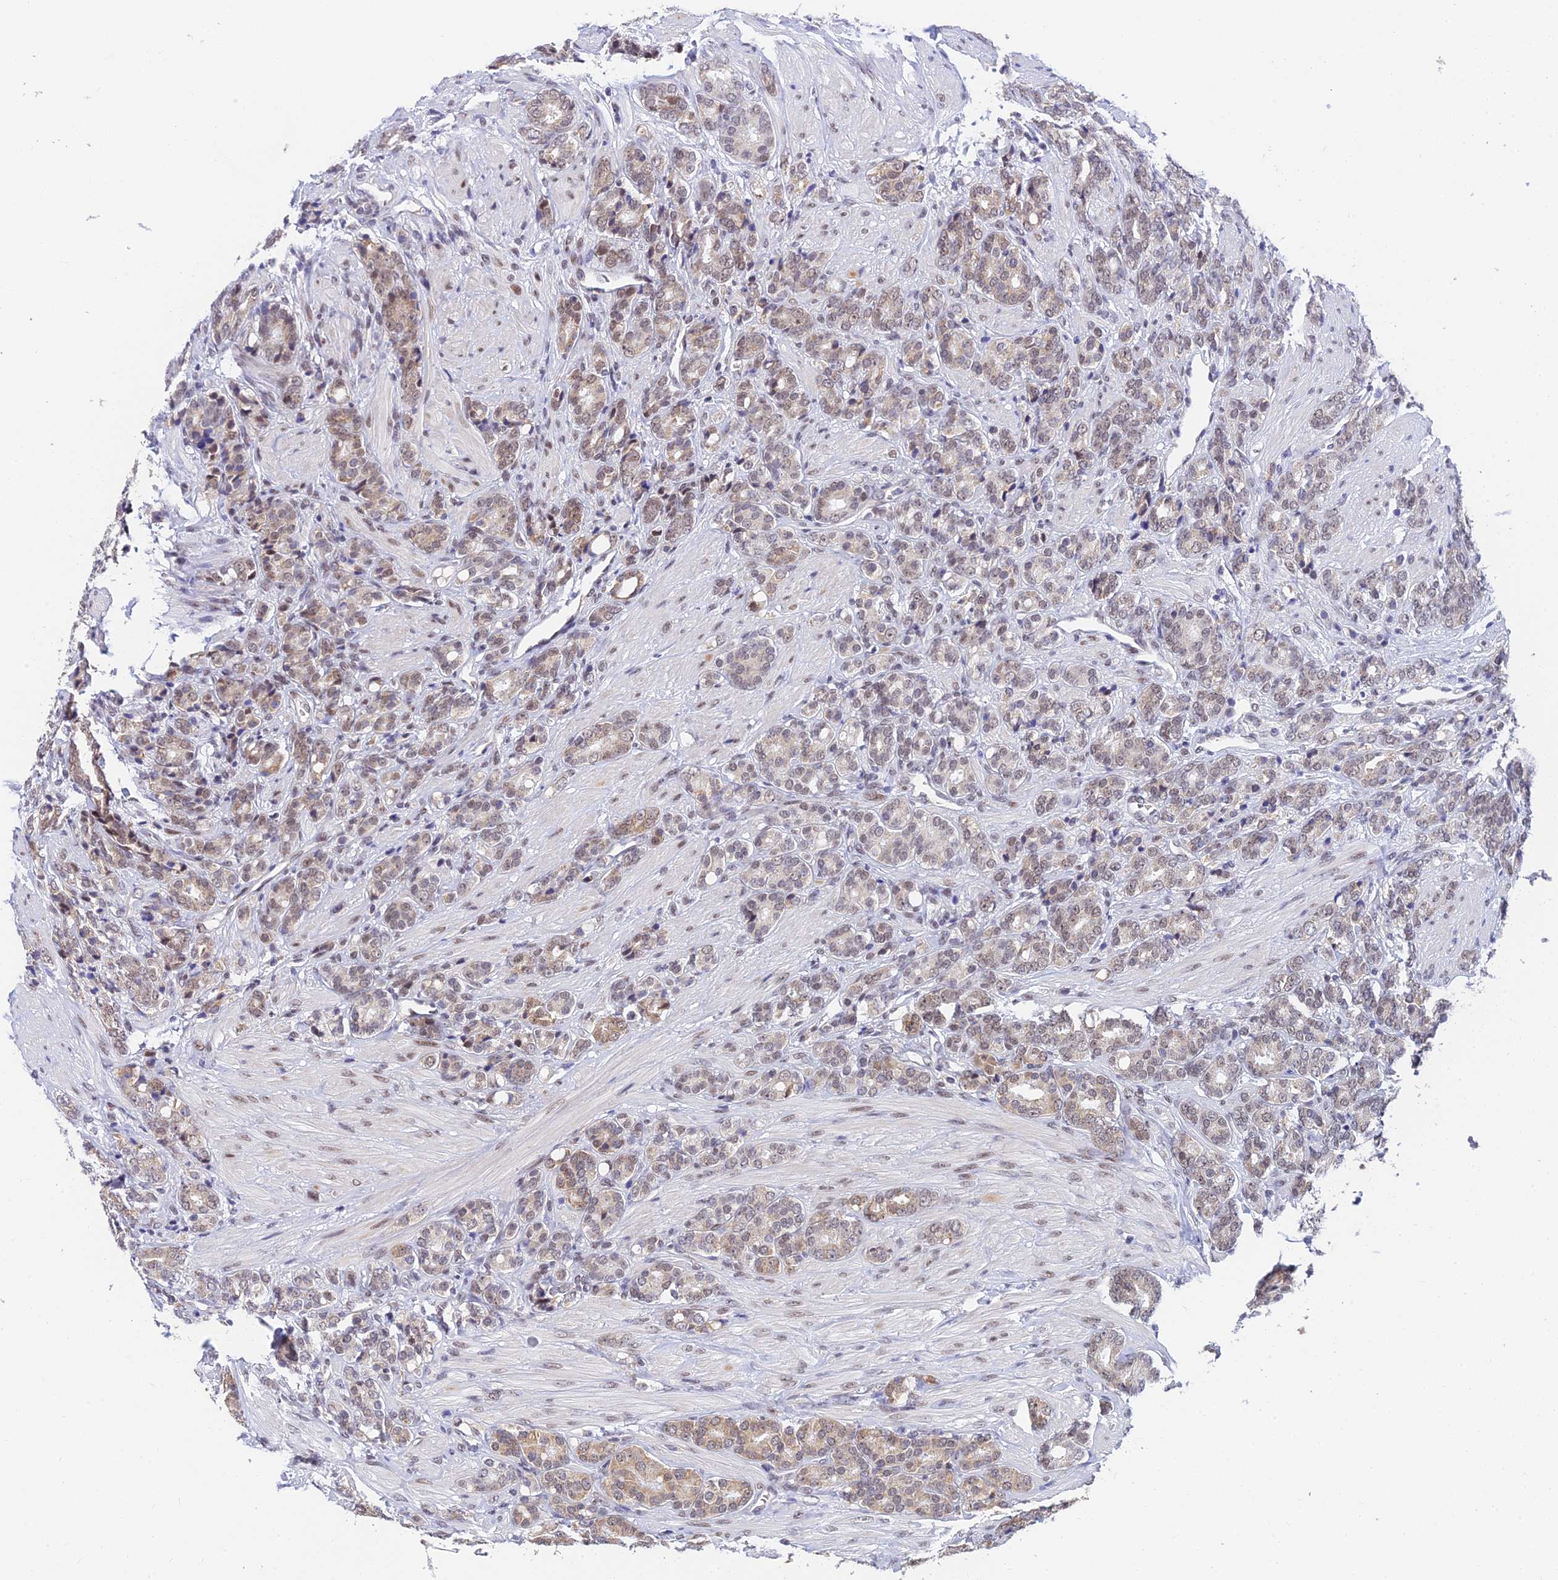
{"staining": {"intensity": "weak", "quantity": ">75%", "location": "cytoplasmic/membranous,nuclear"}, "tissue": "prostate cancer", "cell_type": "Tumor cells", "image_type": "cancer", "snomed": [{"axis": "morphology", "description": "Adenocarcinoma, High grade"}, {"axis": "topography", "description": "Prostate"}], "caption": "DAB (3,3'-diaminobenzidine) immunohistochemical staining of human prostate cancer exhibits weak cytoplasmic/membranous and nuclear protein positivity in approximately >75% of tumor cells.", "gene": "C2orf49", "patient": {"sex": "male", "age": 62}}